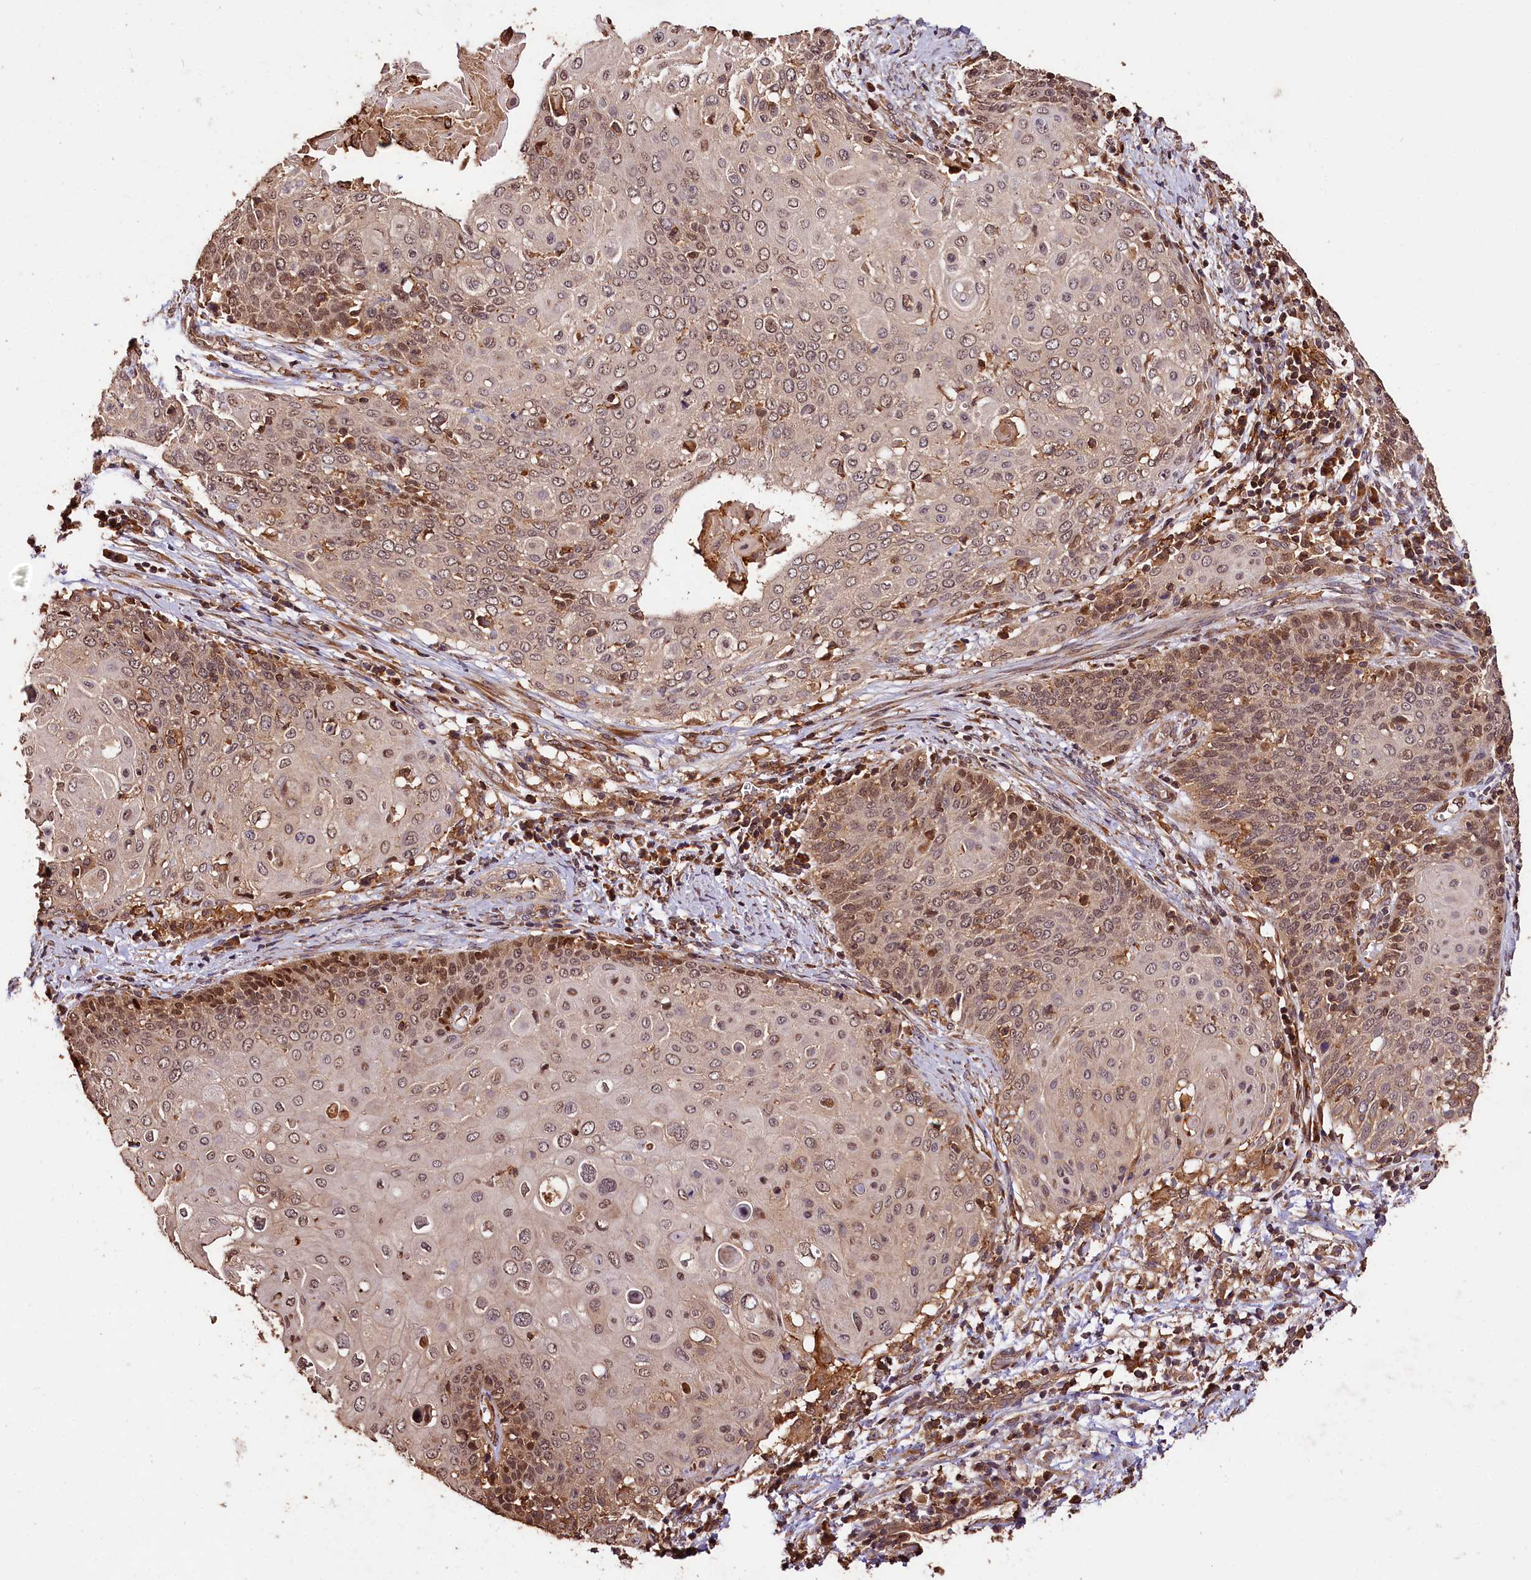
{"staining": {"intensity": "moderate", "quantity": "25%-75%", "location": "cytoplasmic/membranous,nuclear"}, "tissue": "cervical cancer", "cell_type": "Tumor cells", "image_type": "cancer", "snomed": [{"axis": "morphology", "description": "Squamous cell carcinoma, NOS"}, {"axis": "topography", "description": "Cervix"}], "caption": "This image demonstrates IHC staining of cervical squamous cell carcinoma, with medium moderate cytoplasmic/membranous and nuclear positivity in approximately 25%-75% of tumor cells.", "gene": "KPTN", "patient": {"sex": "female", "age": 39}}